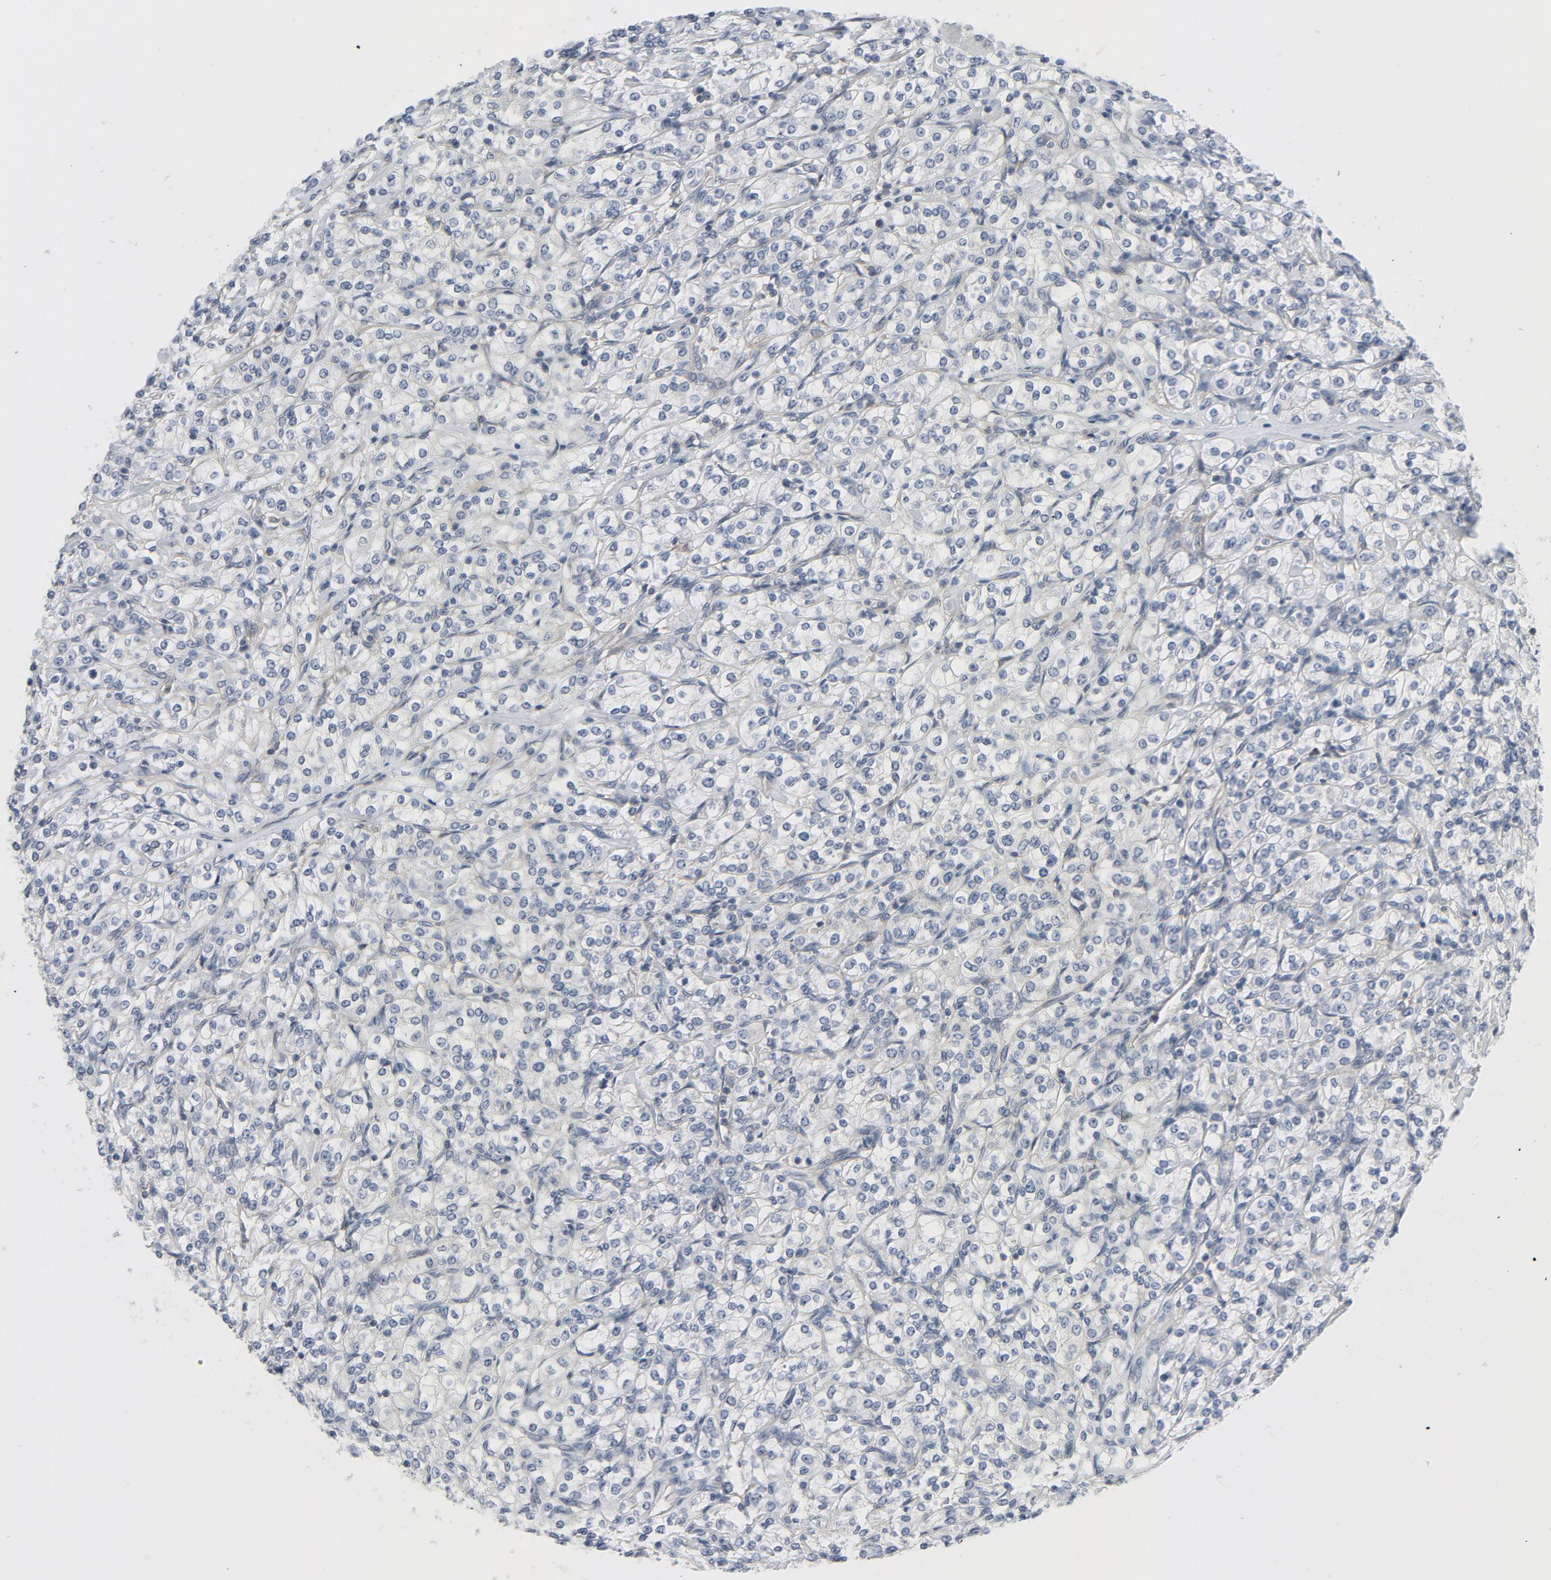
{"staining": {"intensity": "weak", "quantity": ">75%", "location": "cytoplasmic/membranous"}, "tissue": "renal cancer", "cell_type": "Tumor cells", "image_type": "cancer", "snomed": [{"axis": "morphology", "description": "Adenocarcinoma, NOS"}, {"axis": "topography", "description": "Kidney"}], "caption": "The immunohistochemical stain highlights weak cytoplasmic/membranous positivity in tumor cells of renal adenocarcinoma tissue.", "gene": "TSG101", "patient": {"sex": "male", "age": 77}}